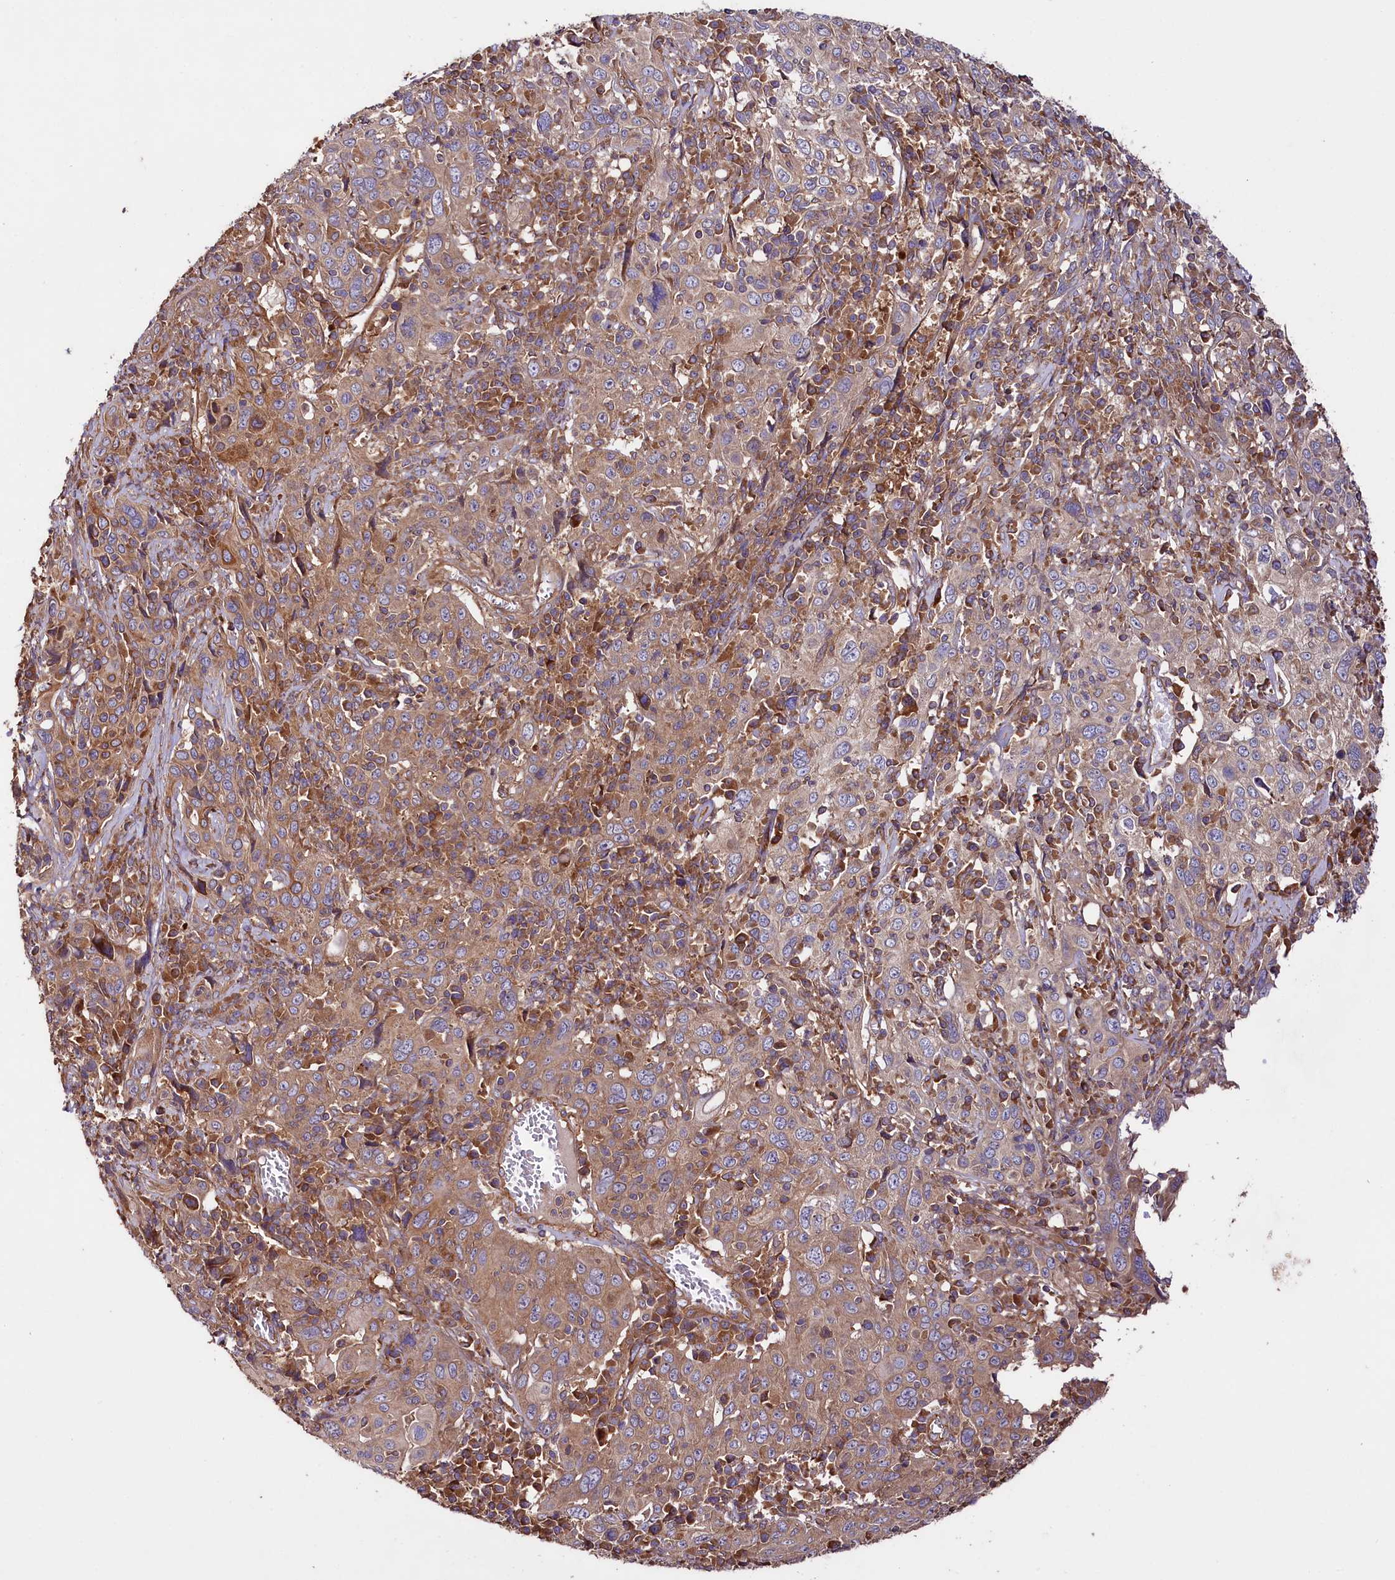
{"staining": {"intensity": "moderate", "quantity": ">75%", "location": "cytoplasmic/membranous"}, "tissue": "cervical cancer", "cell_type": "Tumor cells", "image_type": "cancer", "snomed": [{"axis": "morphology", "description": "Squamous cell carcinoma, NOS"}, {"axis": "topography", "description": "Cervix"}], "caption": "IHC histopathology image of neoplastic tissue: human cervical cancer (squamous cell carcinoma) stained using immunohistochemistry (IHC) shows medium levels of moderate protein expression localized specifically in the cytoplasmic/membranous of tumor cells, appearing as a cytoplasmic/membranous brown color.", "gene": "CEP295", "patient": {"sex": "female", "age": 46}}